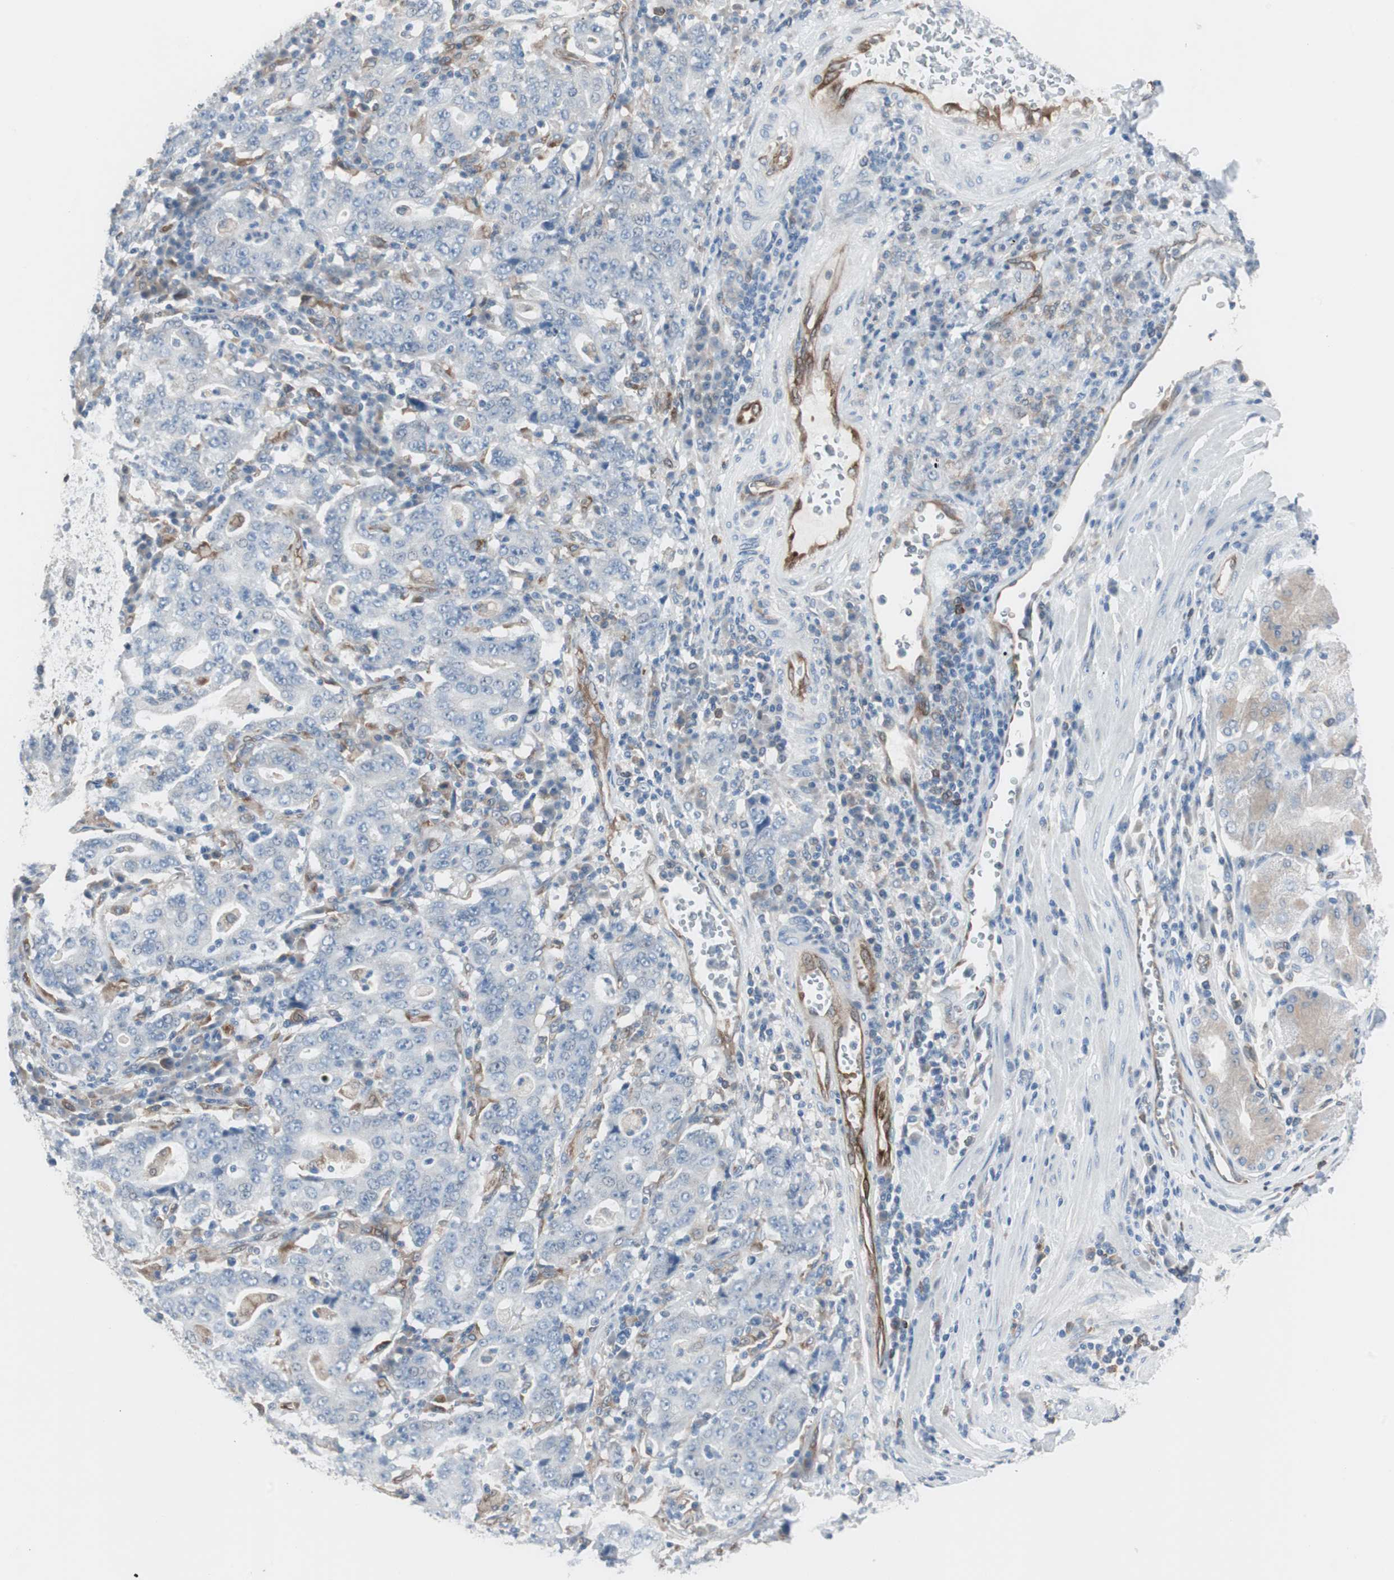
{"staining": {"intensity": "negative", "quantity": "none", "location": "none"}, "tissue": "stomach cancer", "cell_type": "Tumor cells", "image_type": "cancer", "snomed": [{"axis": "morphology", "description": "Normal tissue, NOS"}, {"axis": "morphology", "description": "Adenocarcinoma, NOS"}, {"axis": "topography", "description": "Stomach, upper"}, {"axis": "topography", "description": "Stomach"}], "caption": "An image of human stomach cancer (adenocarcinoma) is negative for staining in tumor cells. (Immunohistochemistry (ihc), brightfield microscopy, high magnification).", "gene": "SWAP70", "patient": {"sex": "male", "age": 59}}